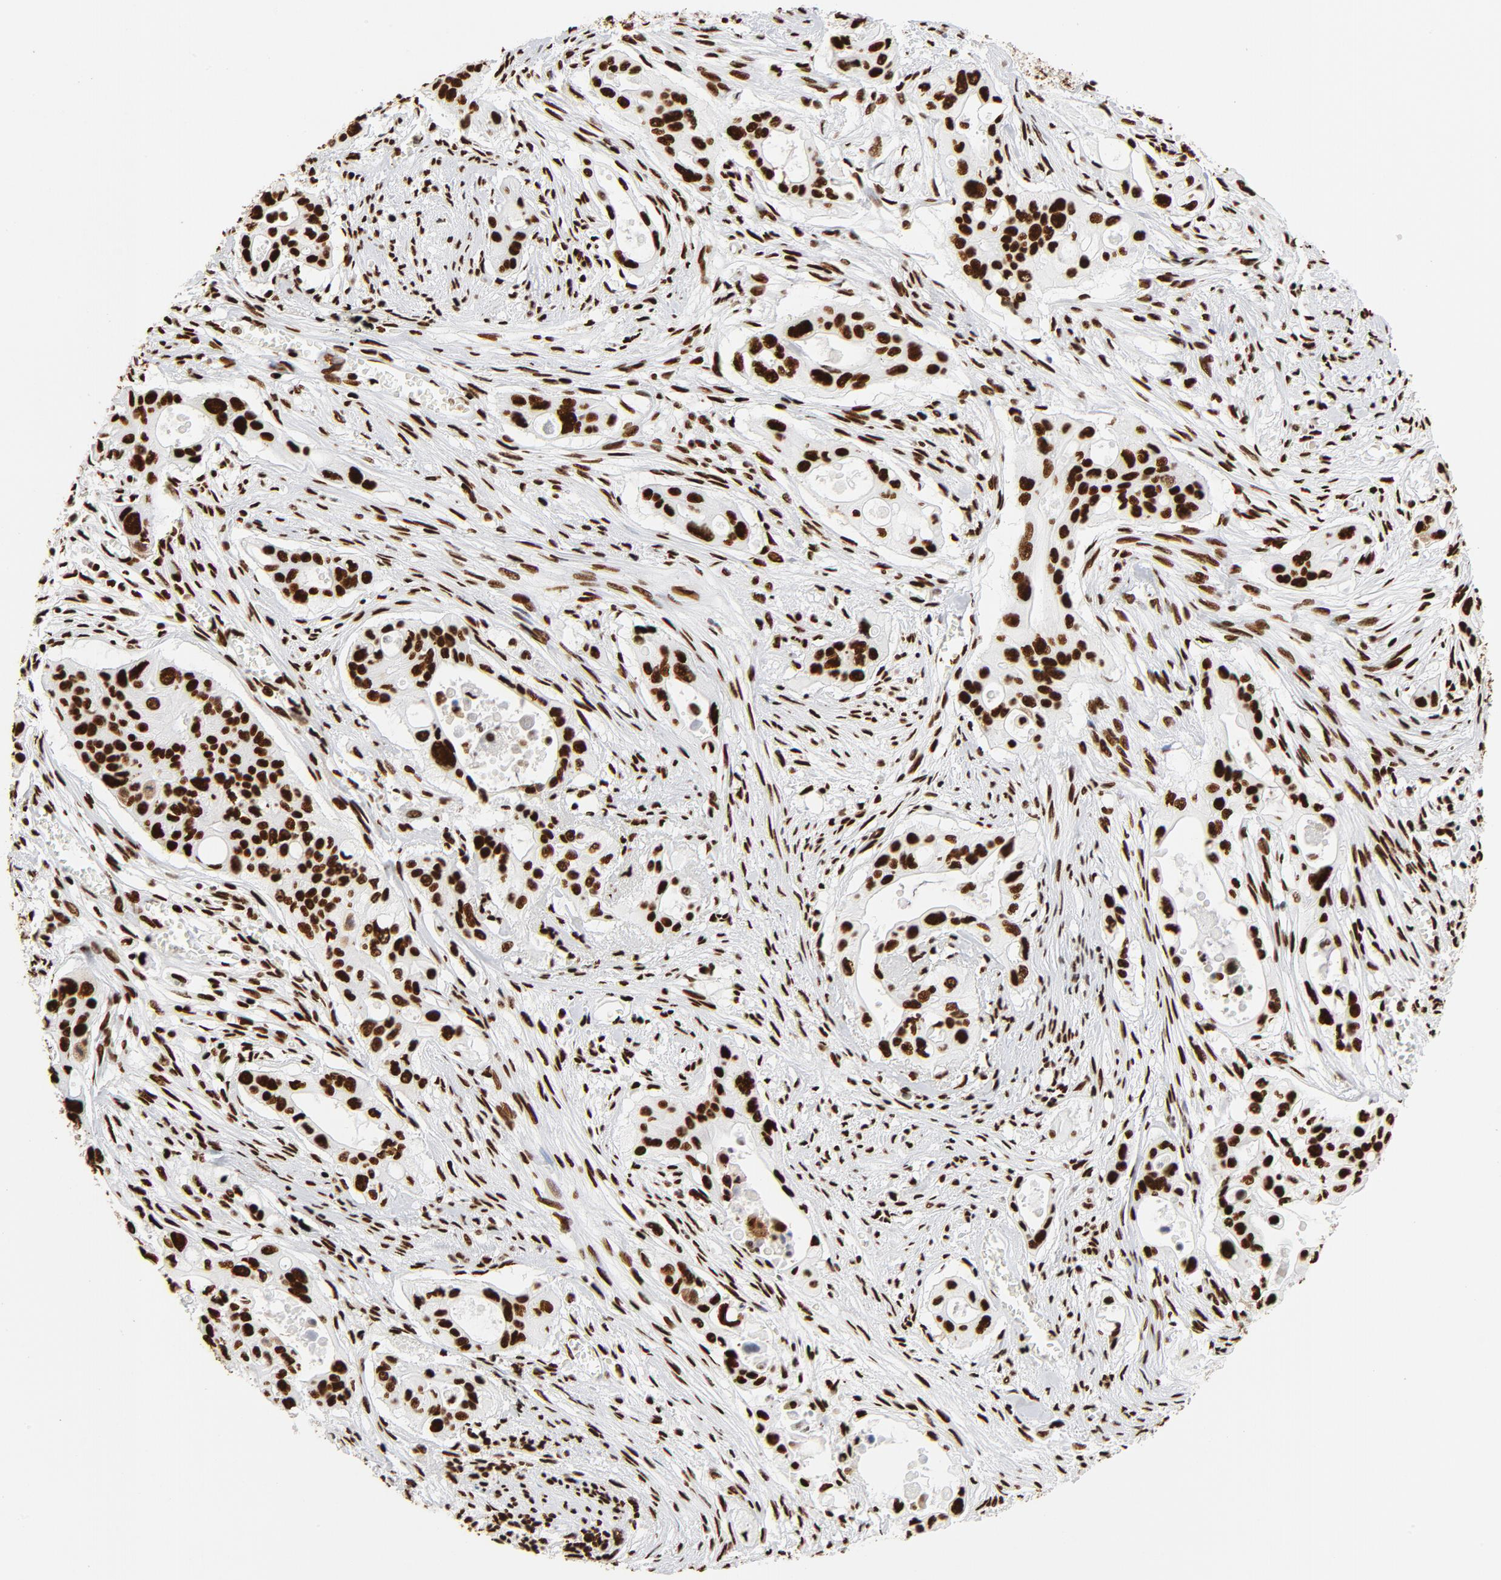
{"staining": {"intensity": "strong", "quantity": ">75%", "location": "nuclear"}, "tissue": "pancreatic cancer", "cell_type": "Tumor cells", "image_type": "cancer", "snomed": [{"axis": "morphology", "description": "Adenocarcinoma, NOS"}, {"axis": "topography", "description": "Pancreas"}], "caption": "Immunohistochemistry (IHC) staining of adenocarcinoma (pancreatic), which demonstrates high levels of strong nuclear positivity in about >75% of tumor cells indicating strong nuclear protein expression. The staining was performed using DAB (brown) for protein detection and nuclei were counterstained in hematoxylin (blue).", "gene": "XRCC6", "patient": {"sex": "male", "age": 77}}